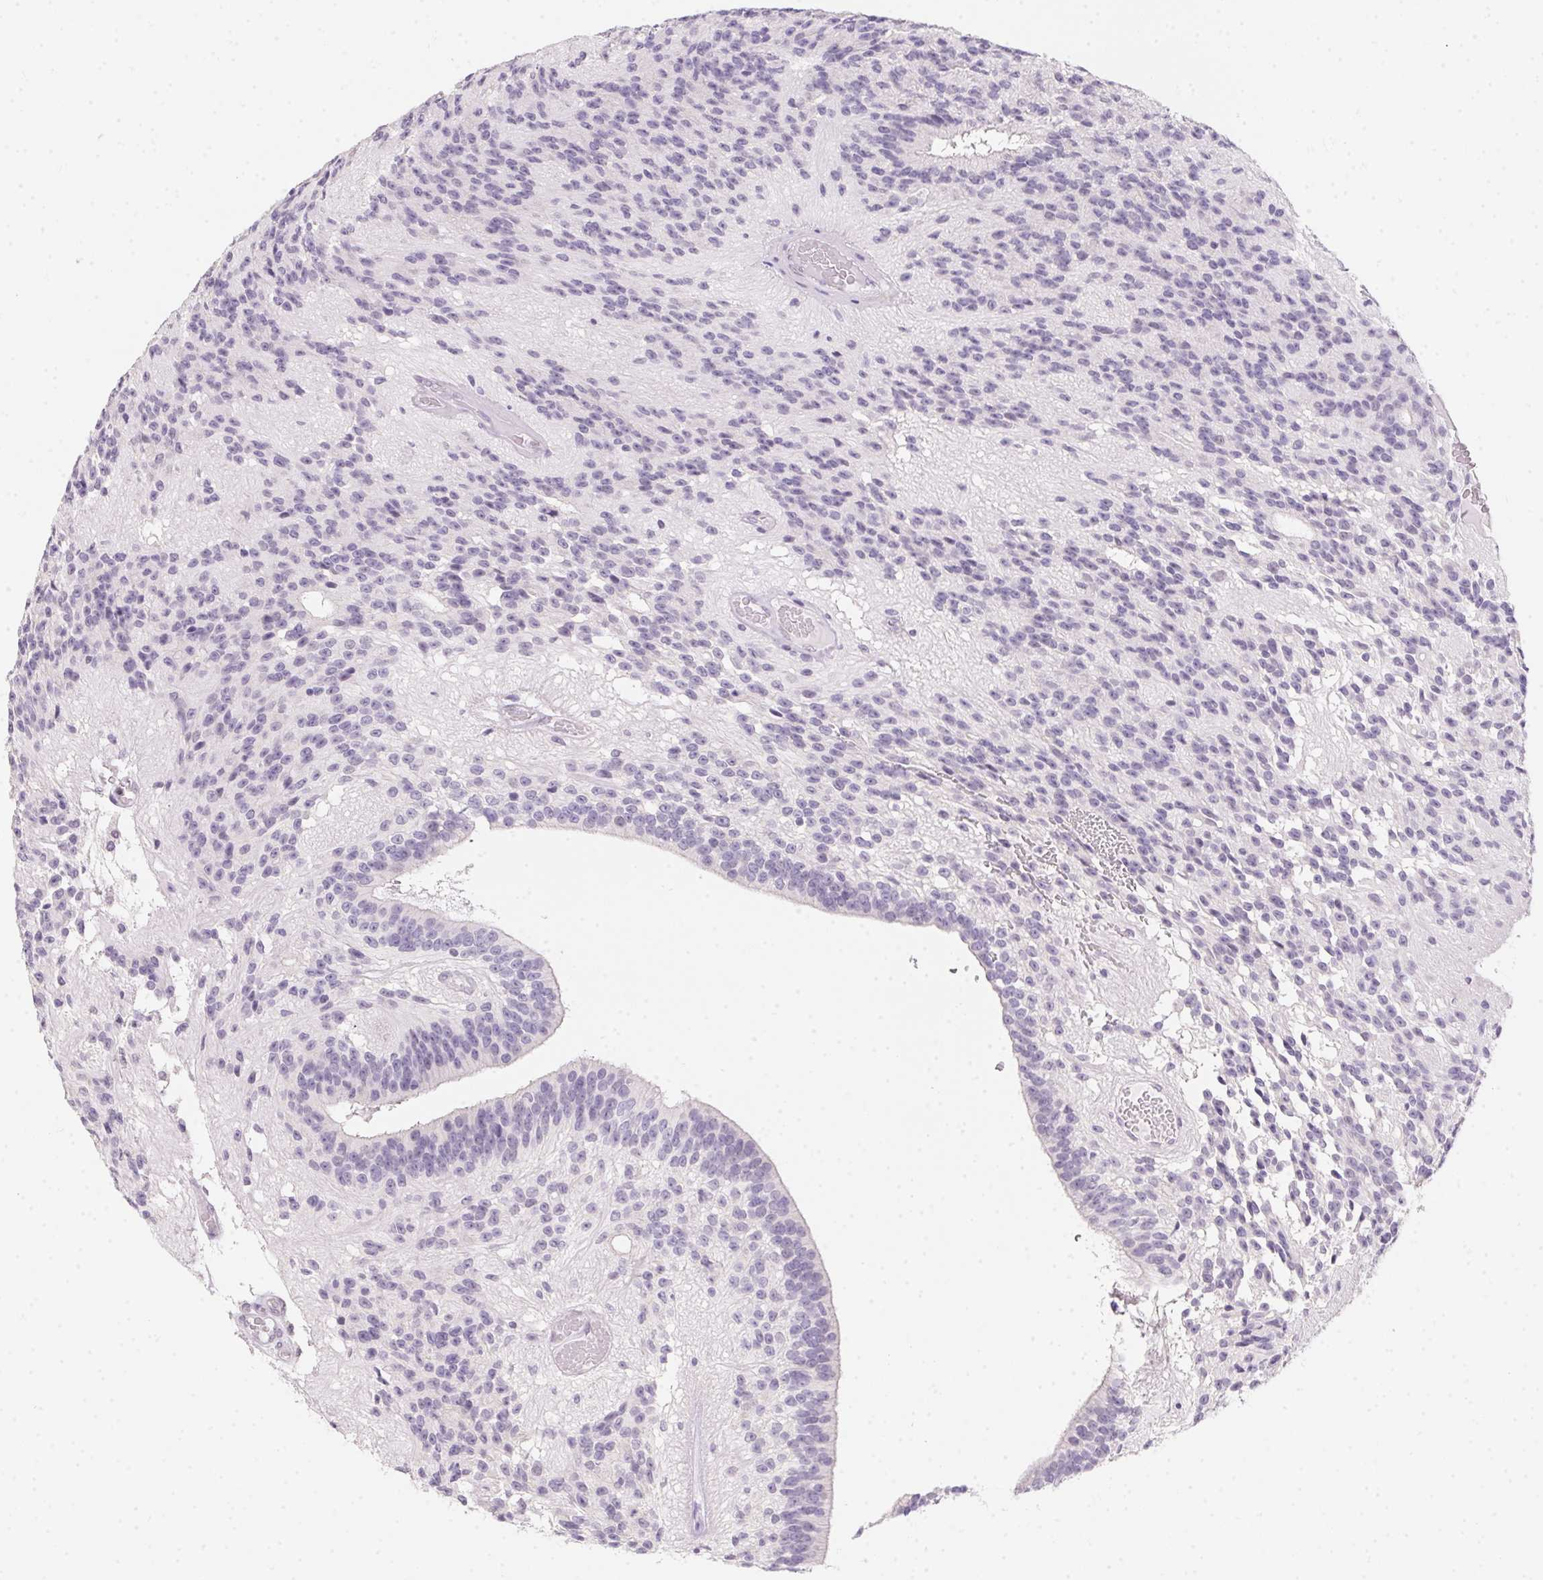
{"staining": {"intensity": "negative", "quantity": "none", "location": "none"}, "tissue": "glioma", "cell_type": "Tumor cells", "image_type": "cancer", "snomed": [{"axis": "morphology", "description": "Glioma, malignant, Low grade"}, {"axis": "topography", "description": "Brain"}], "caption": "Immunohistochemistry image of neoplastic tissue: human malignant low-grade glioma stained with DAB (3,3'-diaminobenzidine) shows no significant protein expression in tumor cells.", "gene": "MORC1", "patient": {"sex": "male", "age": 31}}